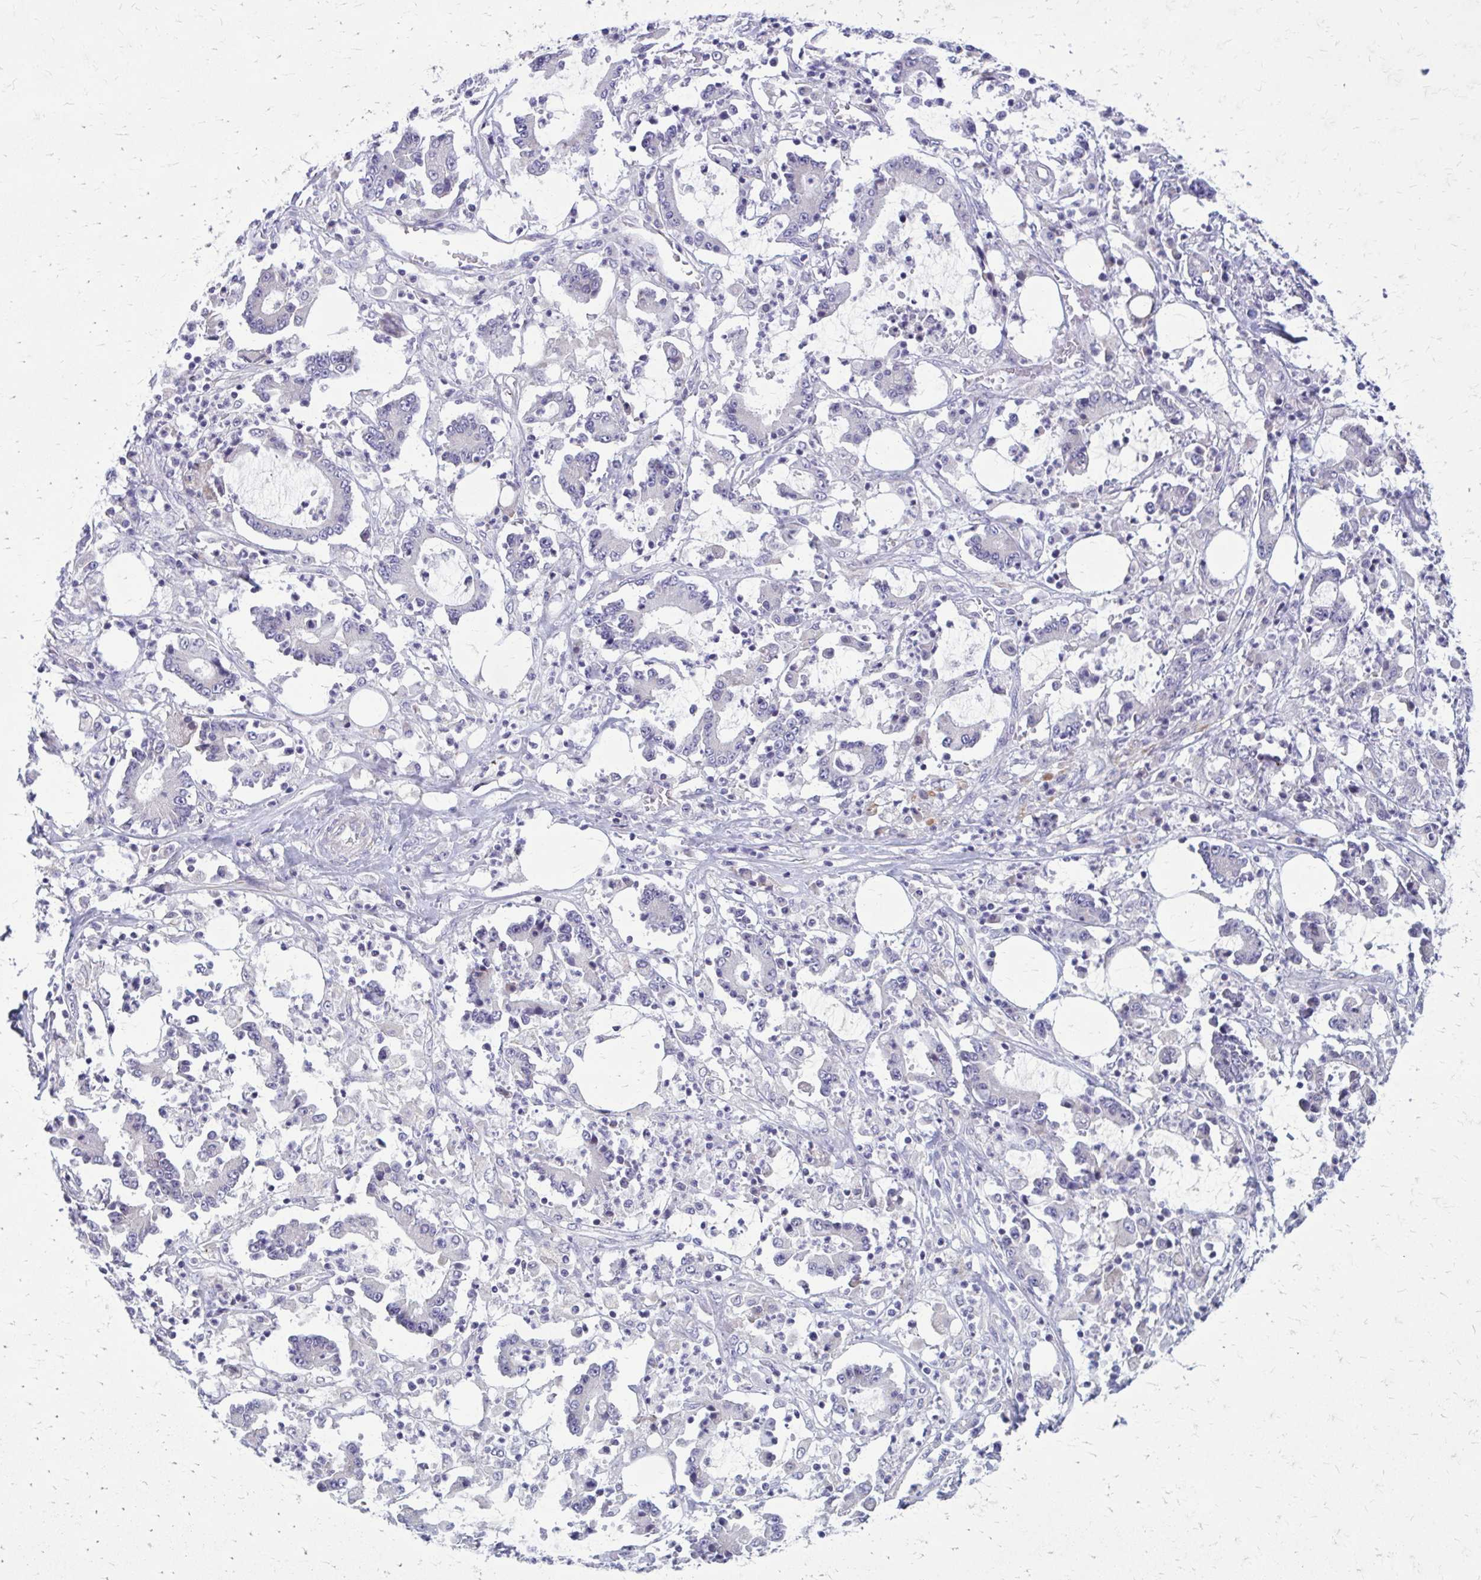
{"staining": {"intensity": "negative", "quantity": "none", "location": "none"}, "tissue": "stomach cancer", "cell_type": "Tumor cells", "image_type": "cancer", "snomed": [{"axis": "morphology", "description": "Adenocarcinoma, NOS"}, {"axis": "topography", "description": "Stomach, upper"}], "caption": "High power microscopy histopathology image of an immunohistochemistry (IHC) histopathology image of stomach adenocarcinoma, revealing no significant positivity in tumor cells.", "gene": "GIGYF2", "patient": {"sex": "male", "age": 68}}